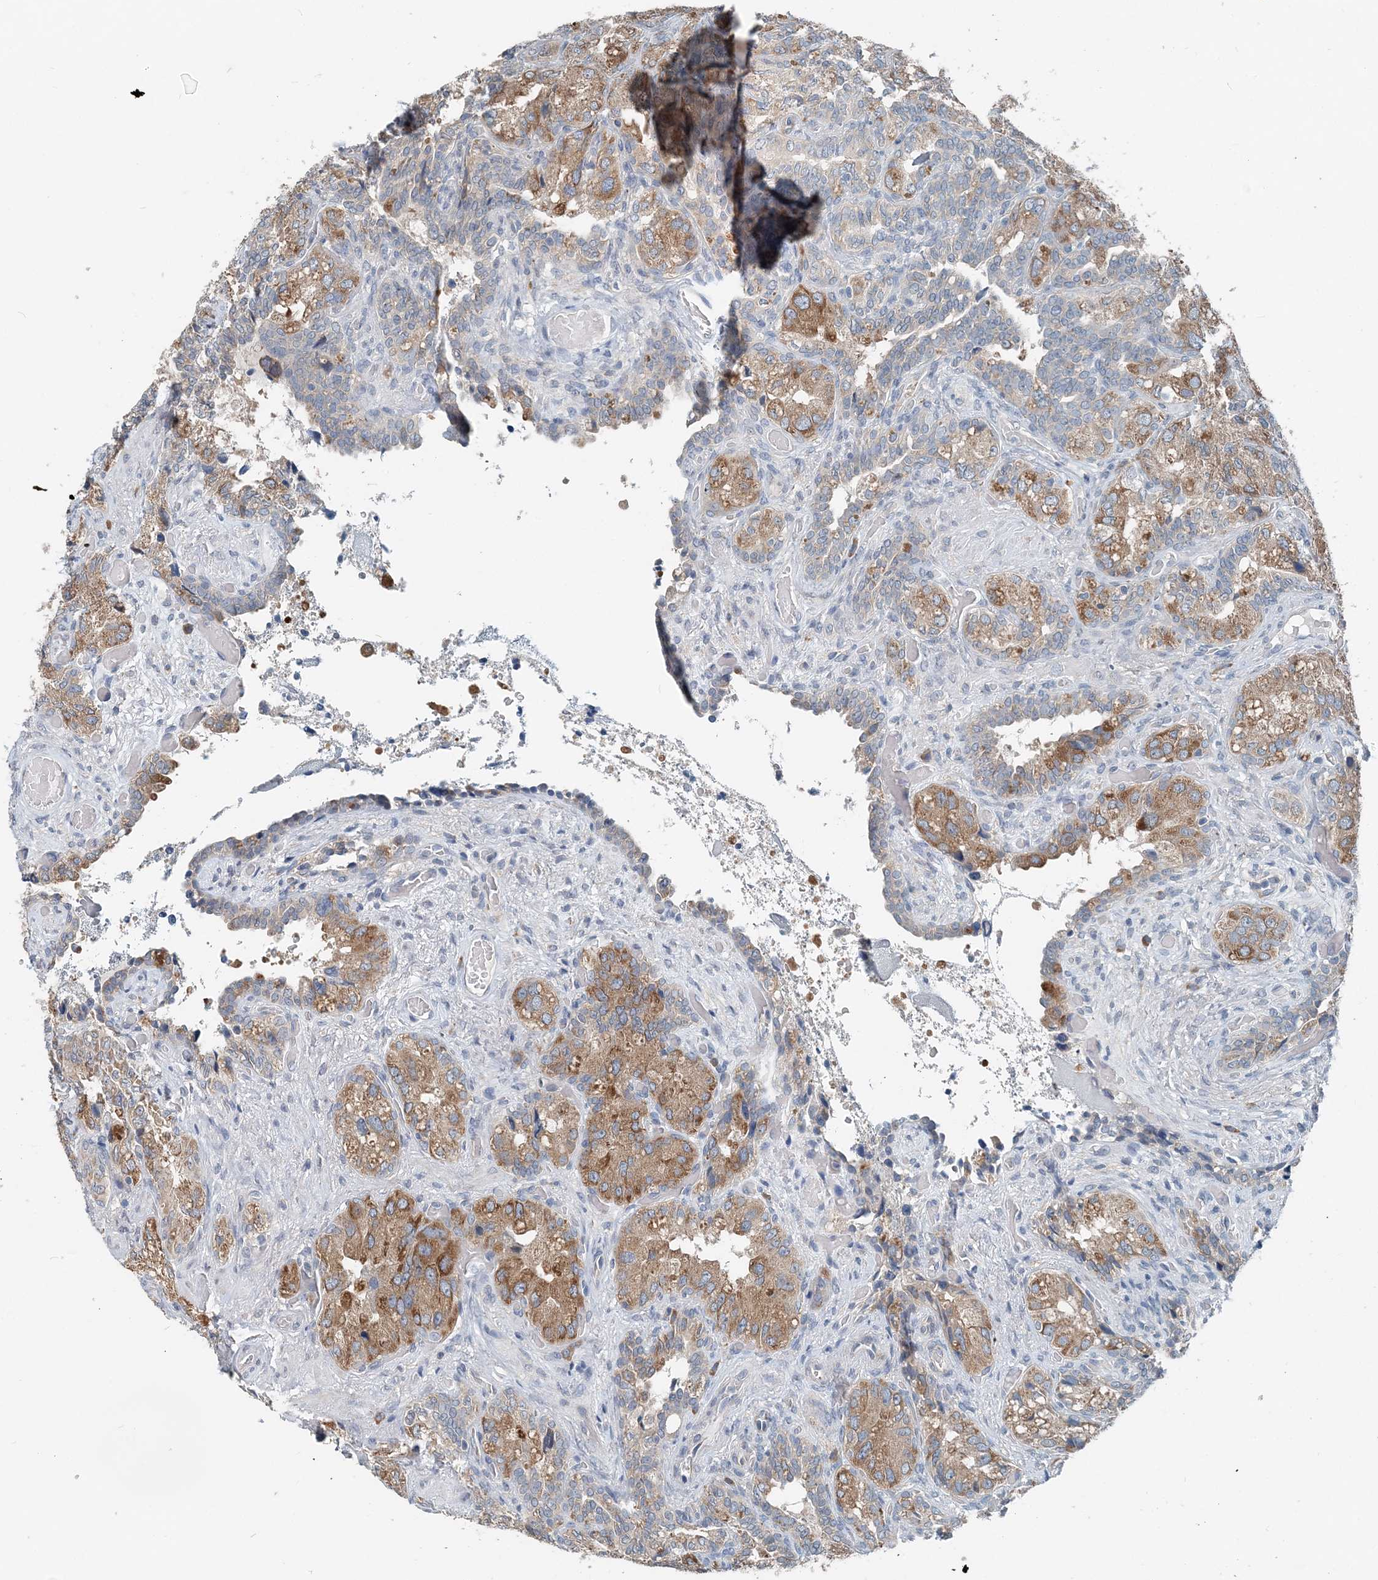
{"staining": {"intensity": "moderate", "quantity": ">75%", "location": "cytoplasmic/membranous"}, "tissue": "seminal vesicle", "cell_type": "Glandular cells", "image_type": "normal", "snomed": [{"axis": "morphology", "description": "Normal tissue, NOS"}, {"axis": "topography", "description": "Seminal veicle"}, {"axis": "topography", "description": "Peripheral nerve tissue"}], "caption": "A medium amount of moderate cytoplasmic/membranous staining is present in about >75% of glandular cells in normal seminal vesicle.", "gene": "EEF1A2", "patient": {"sex": "male", "age": 67}}